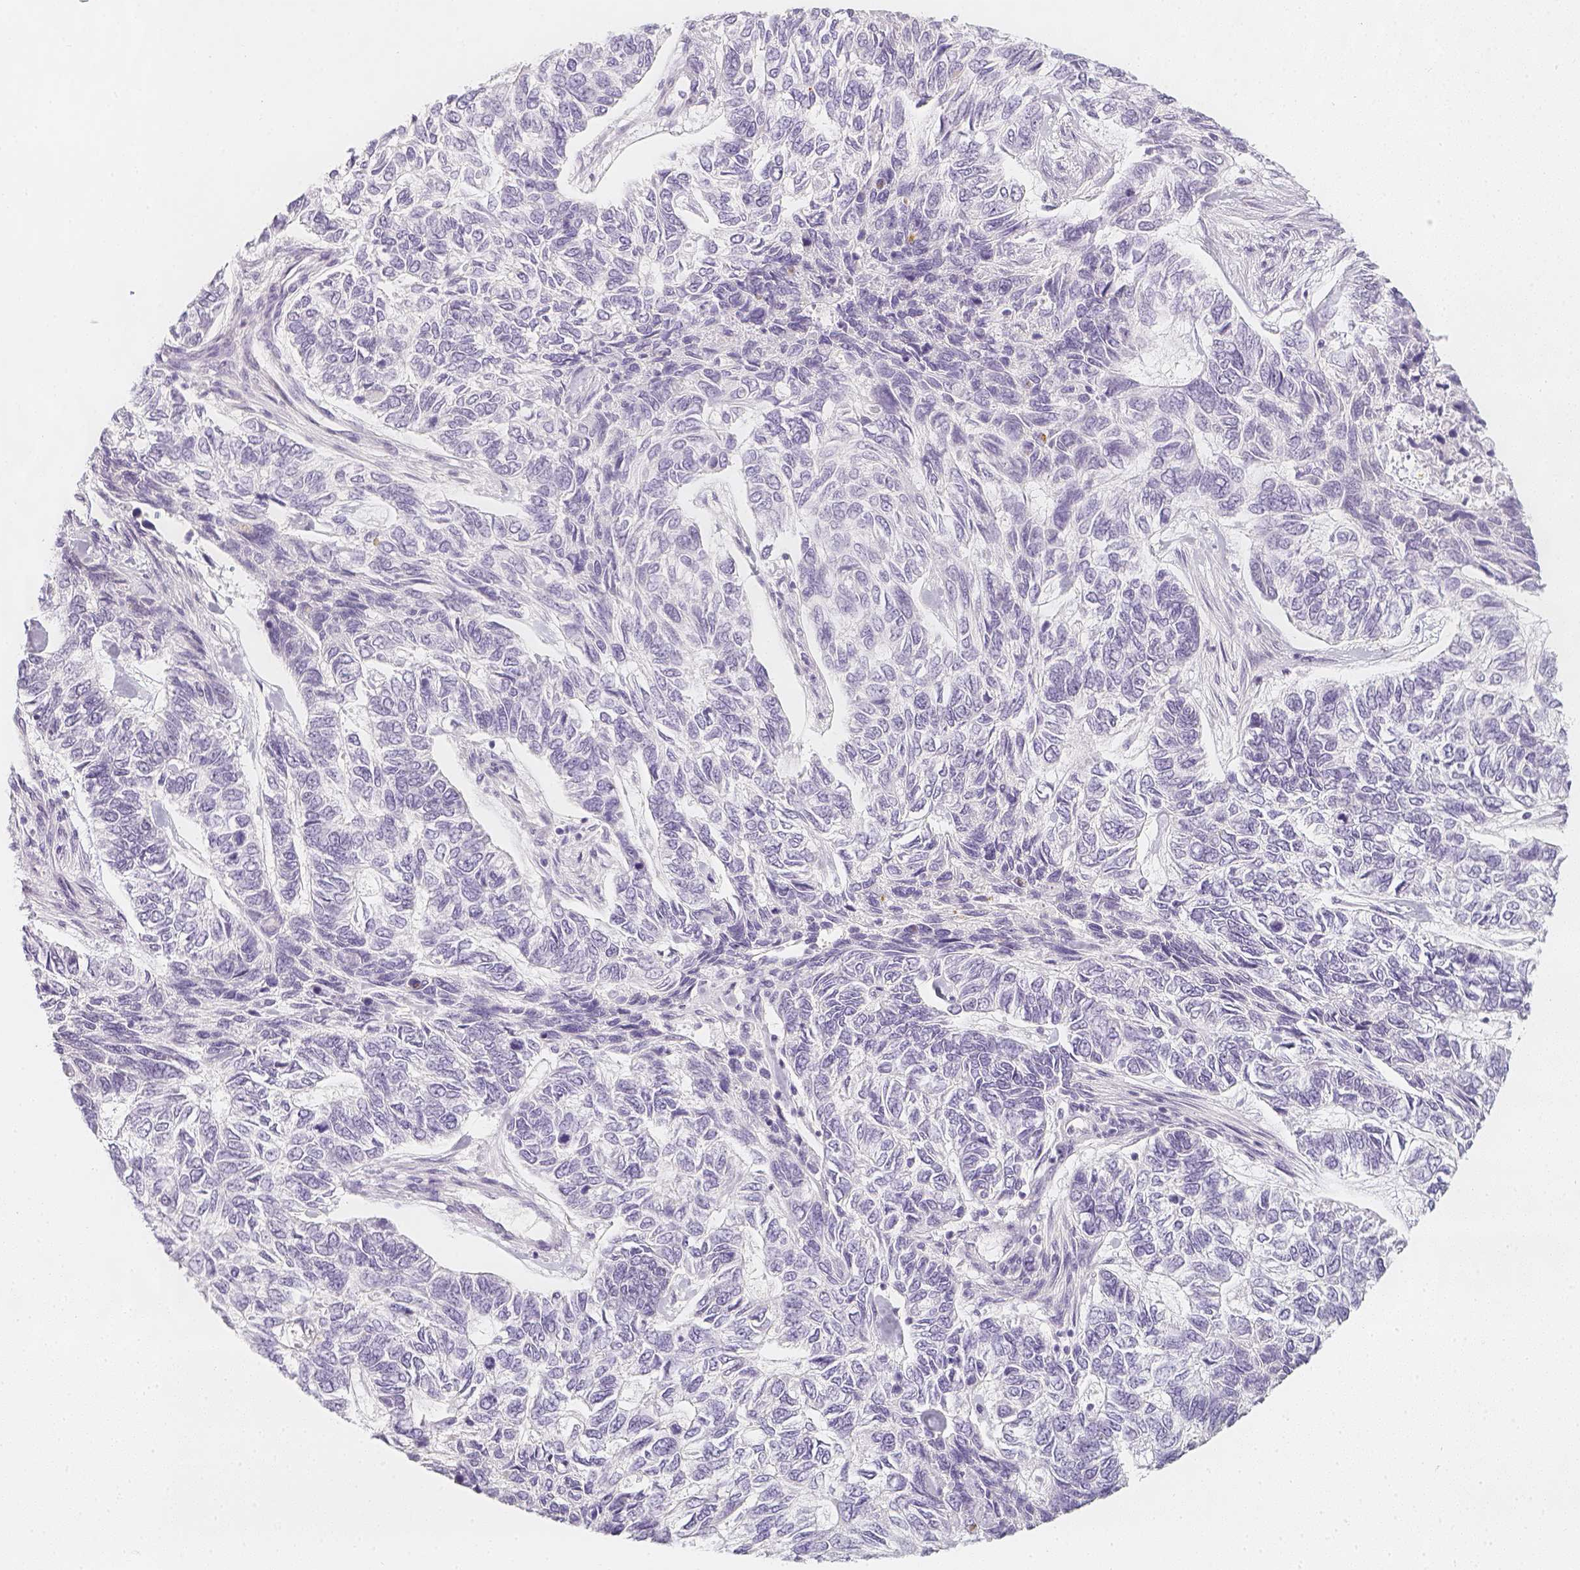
{"staining": {"intensity": "negative", "quantity": "none", "location": "none"}, "tissue": "skin cancer", "cell_type": "Tumor cells", "image_type": "cancer", "snomed": [{"axis": "morphology", "description": "Basal cell carcinoma"}, {"axis": "topography", "description": "Skin"}], "caption": "DAB immunohistochemical staining of human skin cancer (basal cell carcinoma) shows no significant expression in tumor cells.", "gene": "SLC18A1", "patient": {"sex": "female", "age": 65}}